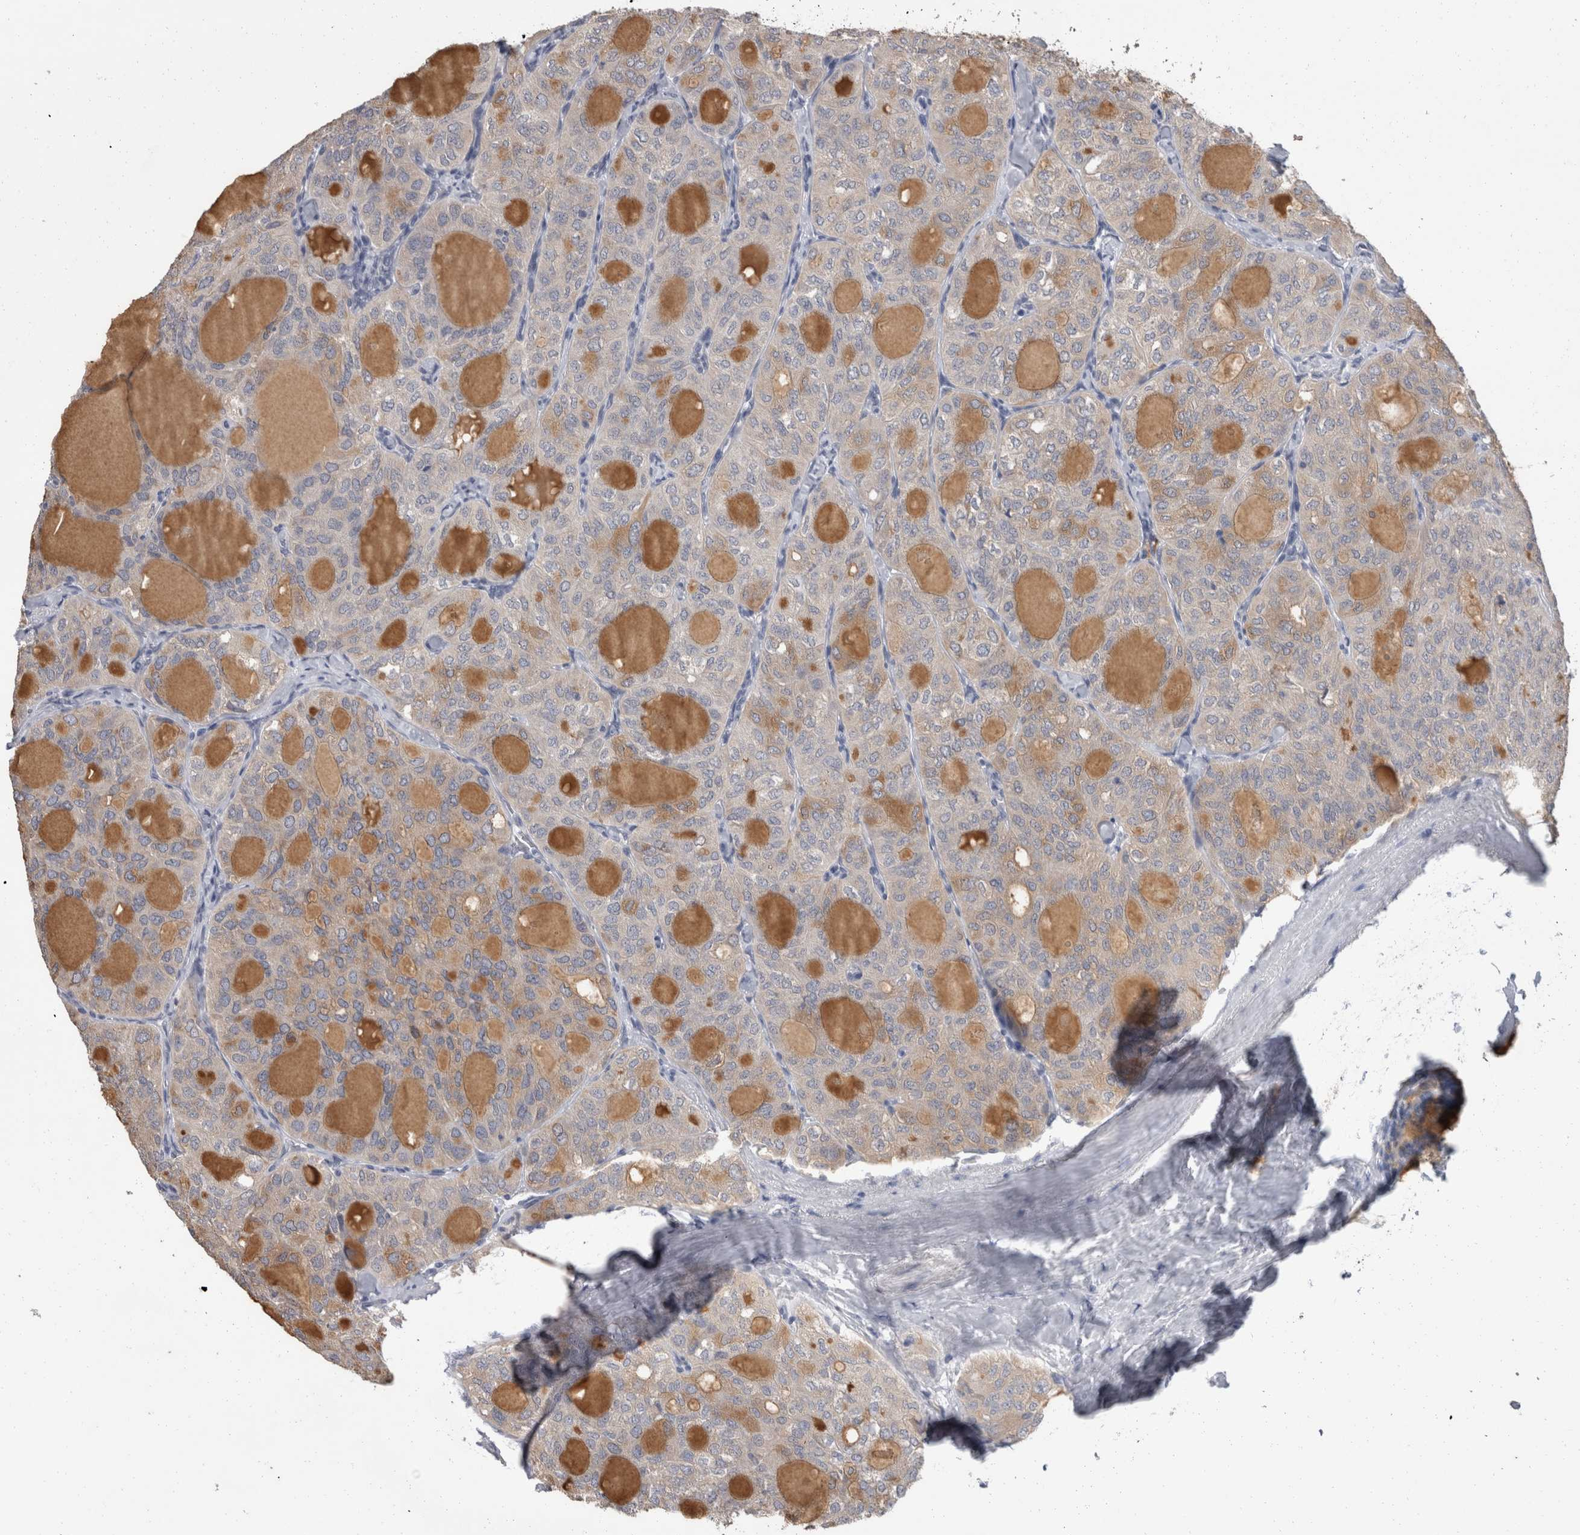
{"staining": {"intensity": "weak", "quantity": ">75%", "location": "cytoplasmic/membranous"}, "tissue": "thyroid cancer", "cell_type": "Tumor cells", "image_type": "cancer", "snomed": [{"axis": "morphology", "description": "Follicular adenoma carcinoma, NOS"}, {"axis": "topography", "description": "Thyroid gland"}], "caption": "Weak cytoplasmic/membranous positivity is identified in about >75% of tumor cells in thyroid follicular adenoma carcinoma.", "gene": "FHOD3", "patient": {"sex": "male", "age": 75}}